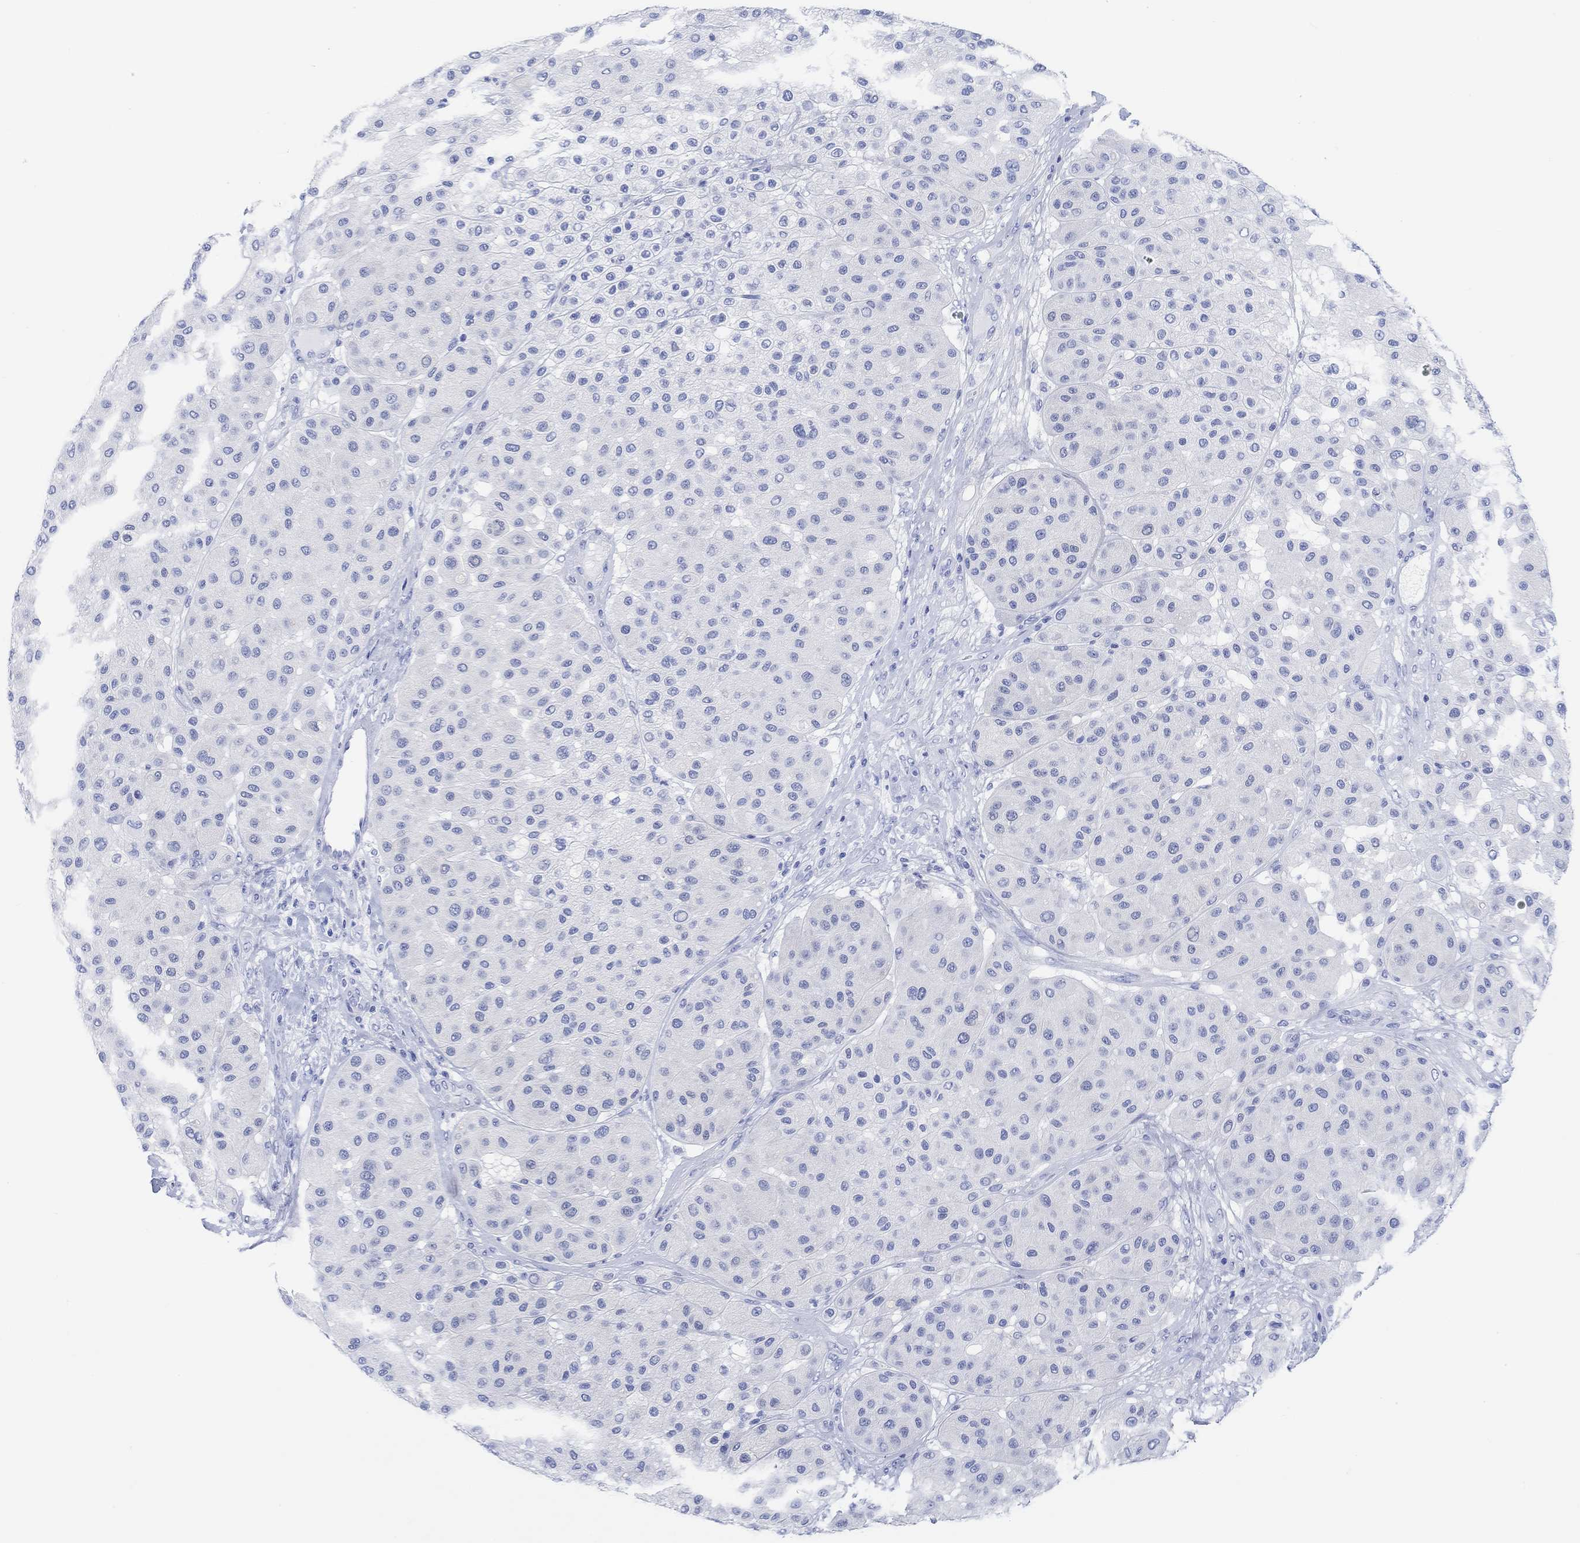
{"staining": {"intensity": "negative", "quantity": "none", "location": "none"}, "tissue": "melanoma", "cell_type": "Tumor cells", "image_type": "cancer", "snomed": [{"axis": "morphology", "description": "Malignant melanoma, Metastatic site"}, {"axis": "topography", "description": "Smooth muscle"}], "caption": "Melanoma was stained to show a protein in brown. There is no significant expression in tumor cells. (Stains: DAB (3,3'-diaminobenzidine) IHC with hematoxylin counter stain, Microscopy: brightfield microscopy at high magnification).", "gene": "ANKRD33", "patient": {"sex": "male", "age": 41}}